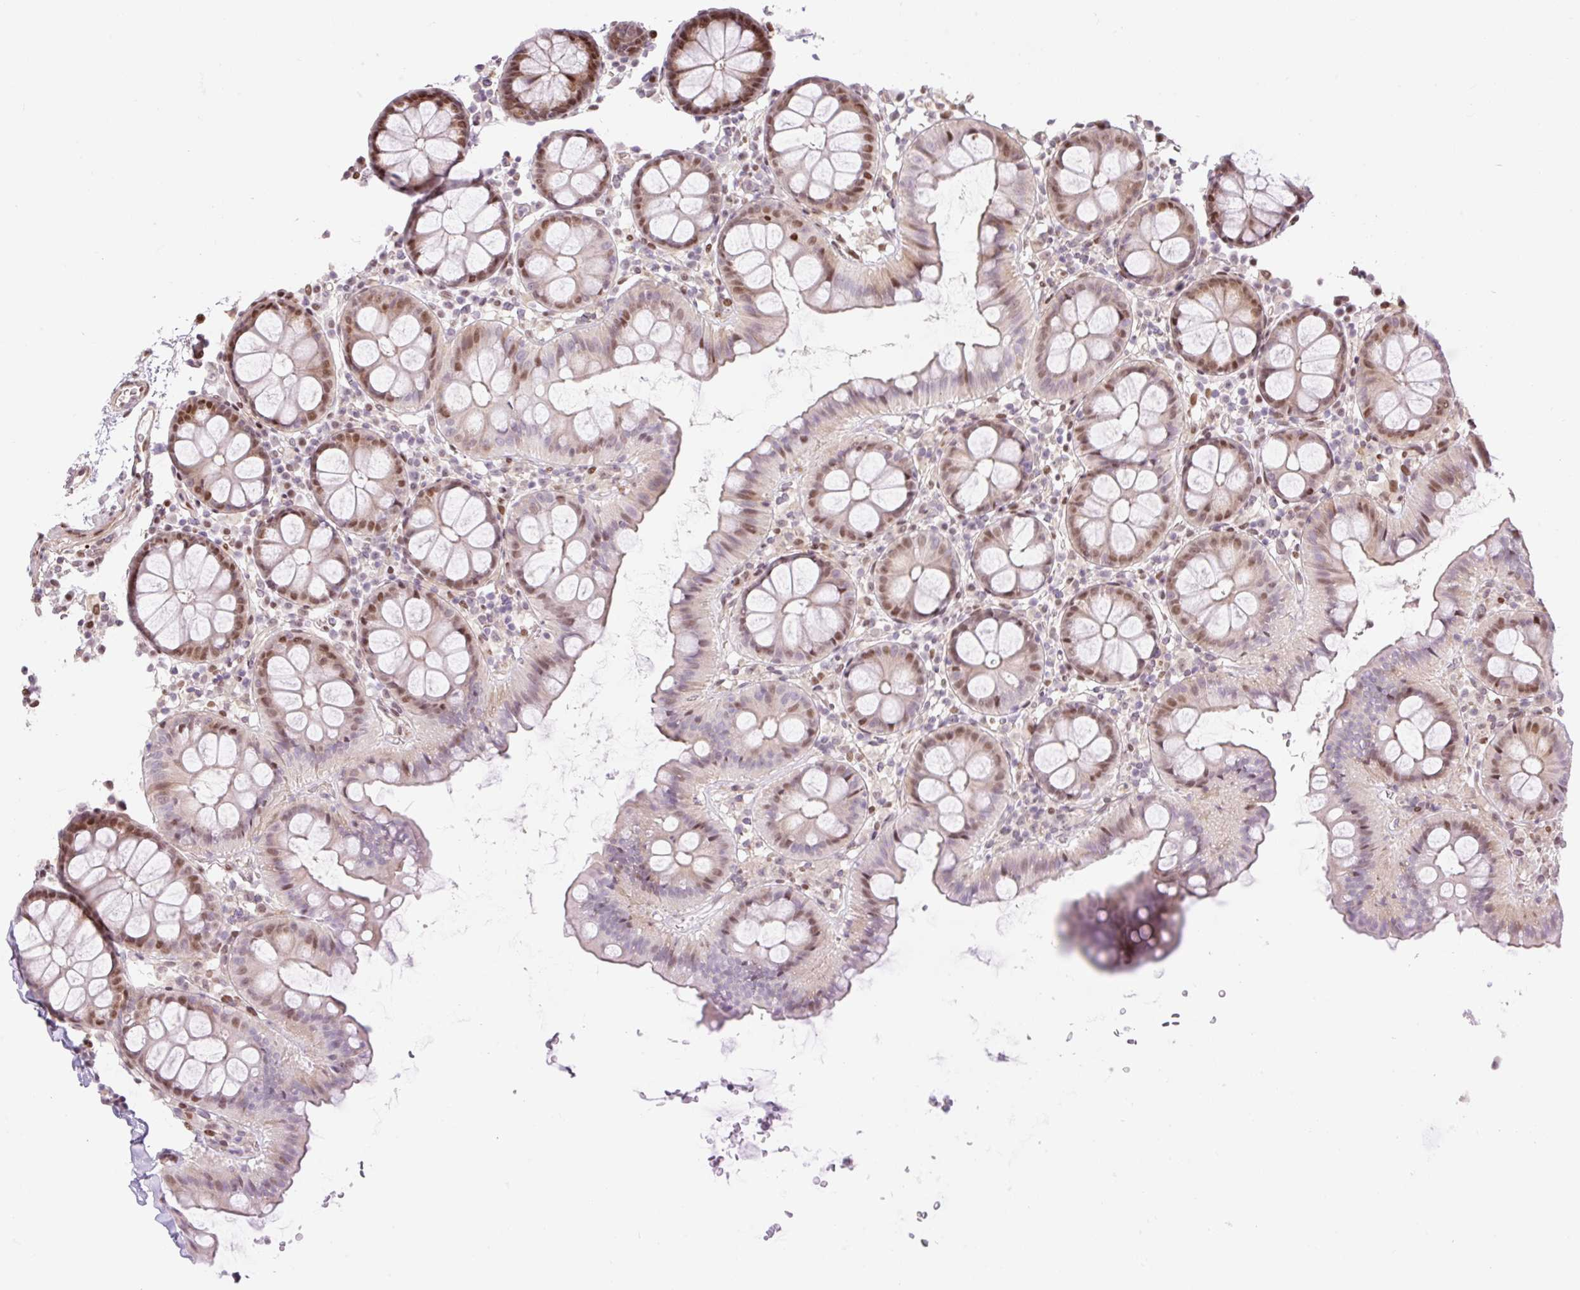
{"staining": {"intensity": "moderate", "quantity": ">75%", "location": "nuclear"}, "tissue": "colon", "cell_type": "Endothelial cells", "image_type": "normal", "snomed": [{"axis": "morphology", "description": "Normal tissue, NOS"}, {"axis": "topography", "description": "Colon"}], "caption": "An image of human colon stained for a protein reveals moderate nuclear brown staining in endothelial cells. Using DAB (3,3'-diaminobenzidine) (brown) and hematoxylin (blue) stains, captured at high magnification using brightfield microscopy.", "gene": "RIPPLY3", "patient": {"sex": "male", "age": 75}}